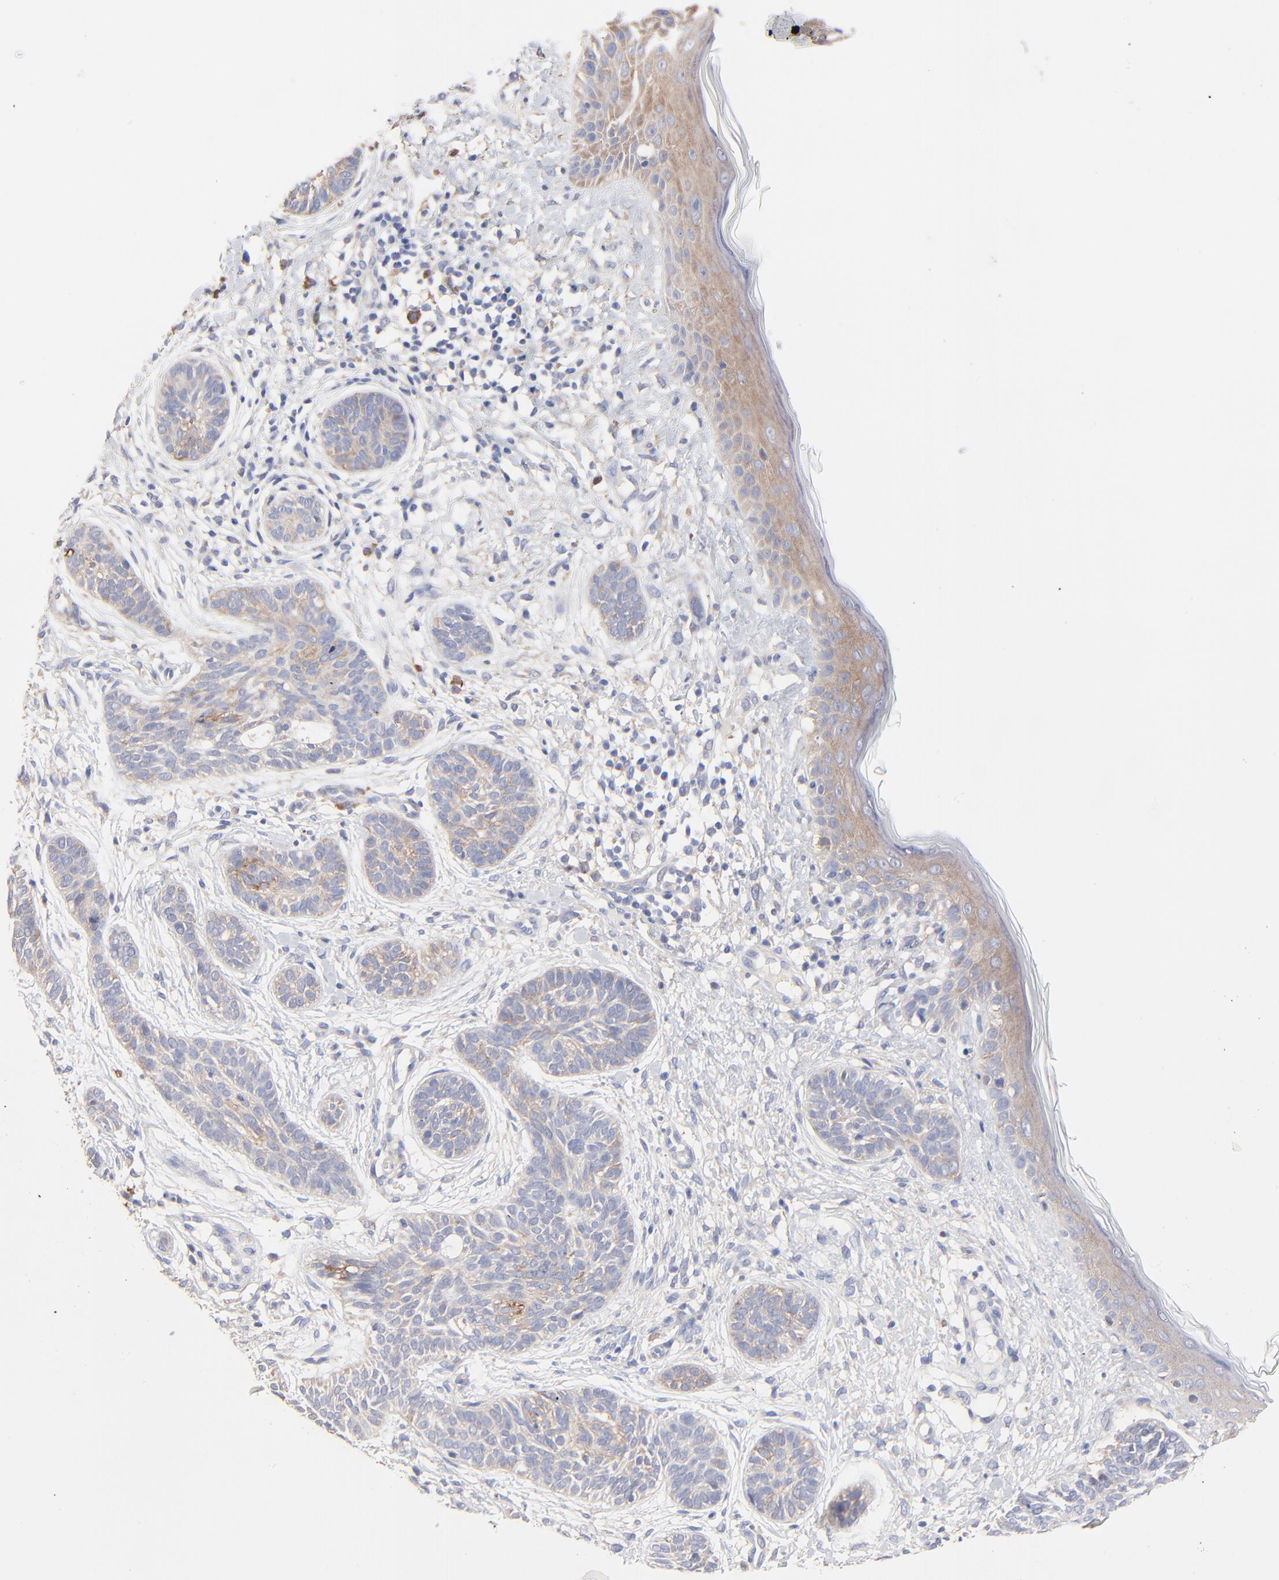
{"staining": {"intensity": "moderate", "quantity": ">75%", "location": "cytoplasmic/membranous"}, "tissue": "skin cancer", "cell_type": "Tumor cells", "image_type": "cancer", "snomed": [{"axis": "morphology", "description": "Normal tissue, NOS"}, {"axis": "morphology", "description": "Basal cell carcinoma"}, {"axis": "topography", "description": "Skin"}], "caption": "Human basal cell carcinoma (skin) stained with a brown dye displays moderate cytoplasmic/membranous positive expression in approximately >75% of tumor cells.", "gene": "PPFIBP2", "patient": {"sex": "male", "age": 63}}